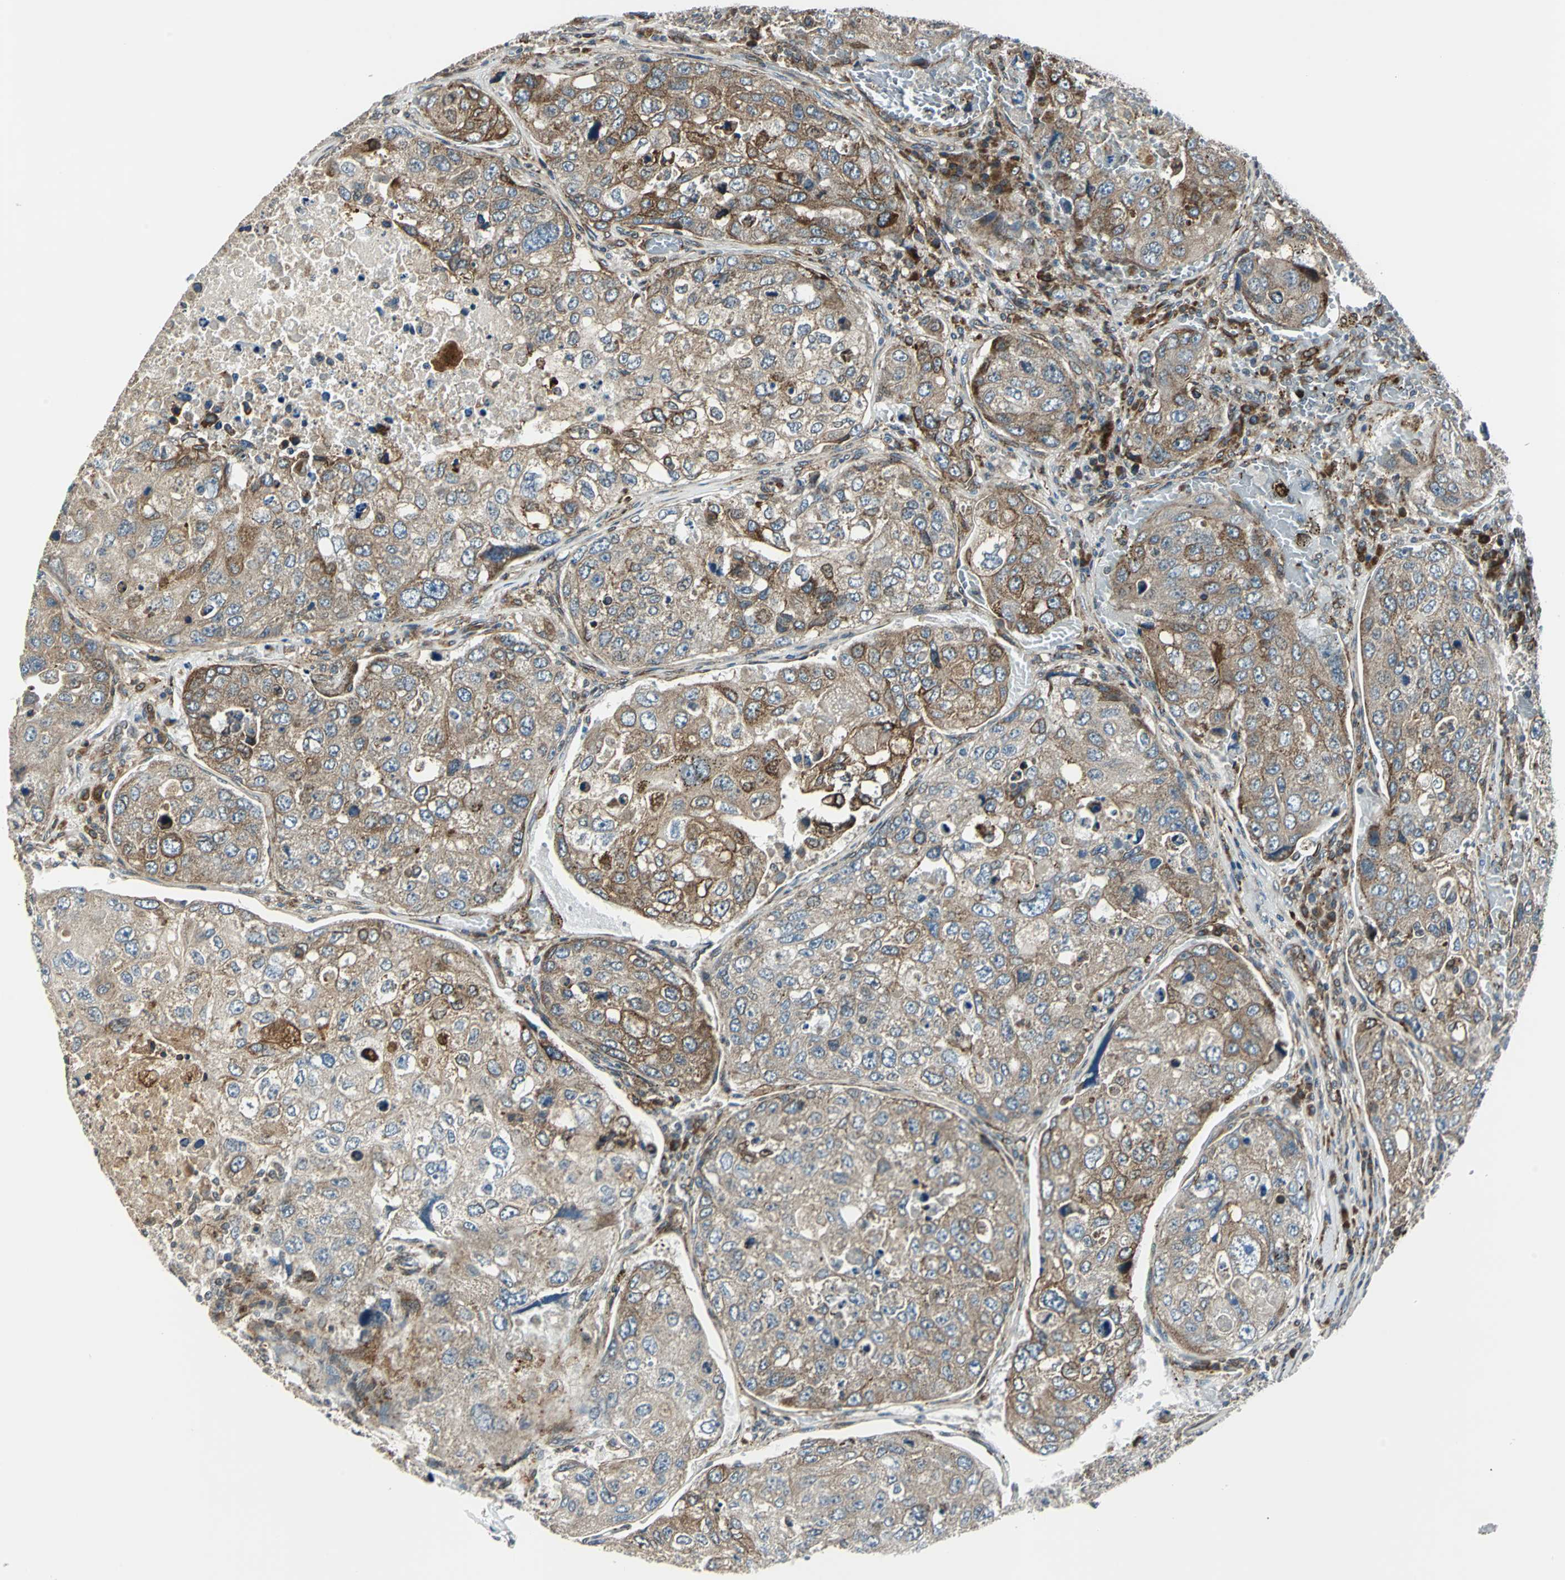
{"staining": {"intensity": "moderate", "quantity": ">75%", "location": "cytoplasmic/membranous"}, "tissue": "urothelial cancer", "cell_type": "Tumor cells", "image_type": "cancer", "snomed": [{"axis": "morphology", "description": "Urothelial carcinoma, High grade"}, {"axis": "topography", "description": "Lymph node"}, {"axis": "topography", "description": "Urinary bladder"}], "caption": "Protein expression analysis of urothelial cancer exhibits moderate cytoplasmic/membranous staining in approximately >75% of tumor cells.", "gene": "HTATIP2", "patient": {"sex": "male", "age": 51}}